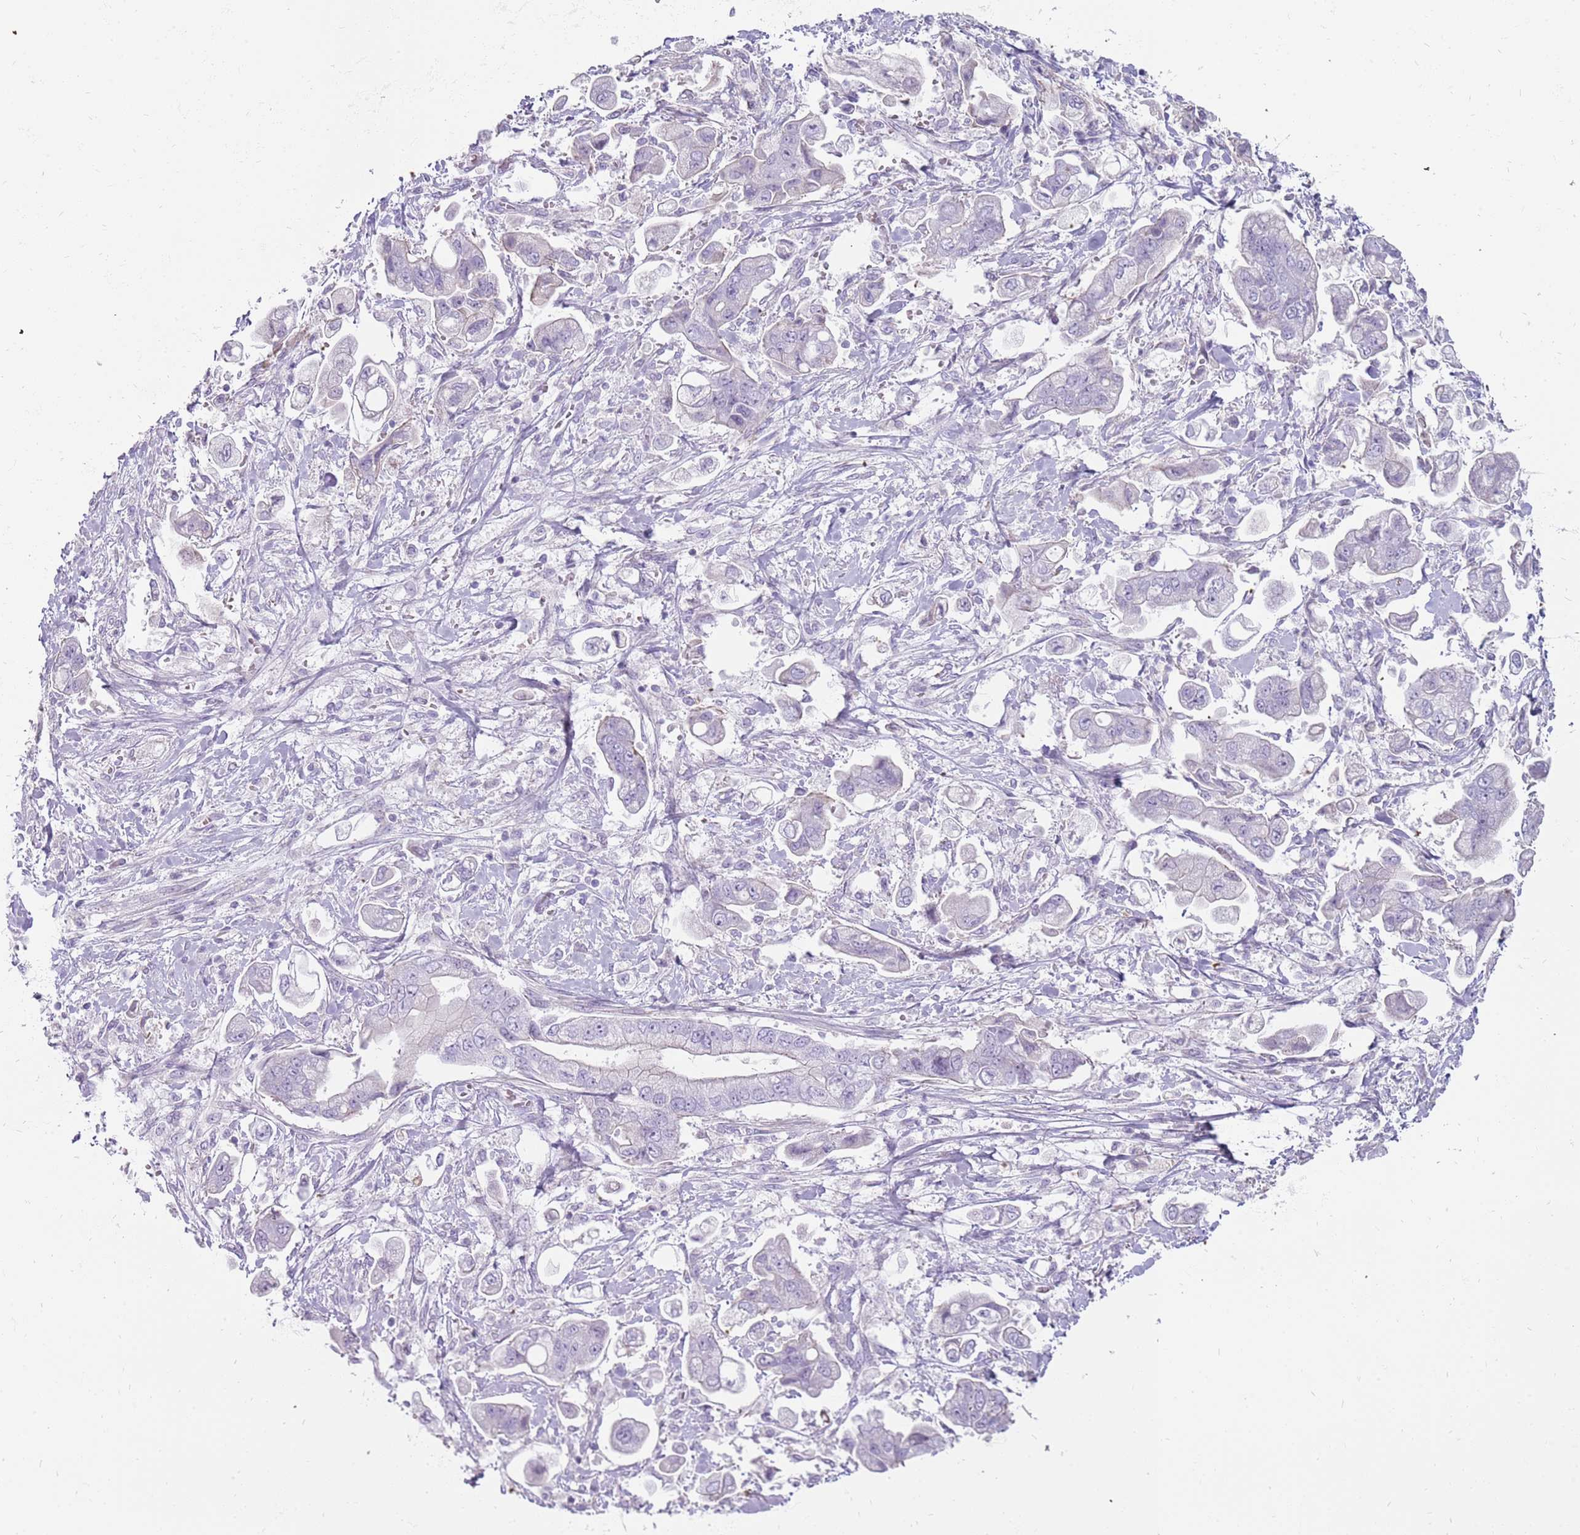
{"staining": {"intensity": "negative", "quantity": "none", "location": "none"}, "tissue": "stomach cancer", "cell_type": "Tumor cells", "image_type": "cancer", "snomed": [{"axis": "morphology", "description": "Adenocarcinoma, NOS"}, {"axis": "topography", "description": "Stomach"}], "caption": "Stomach cancer was stained to show a protein in brown. There is no significant positivity in tumor cells.", "gene": "MCUB", "patient": {"sex": "male", "age": 62}}